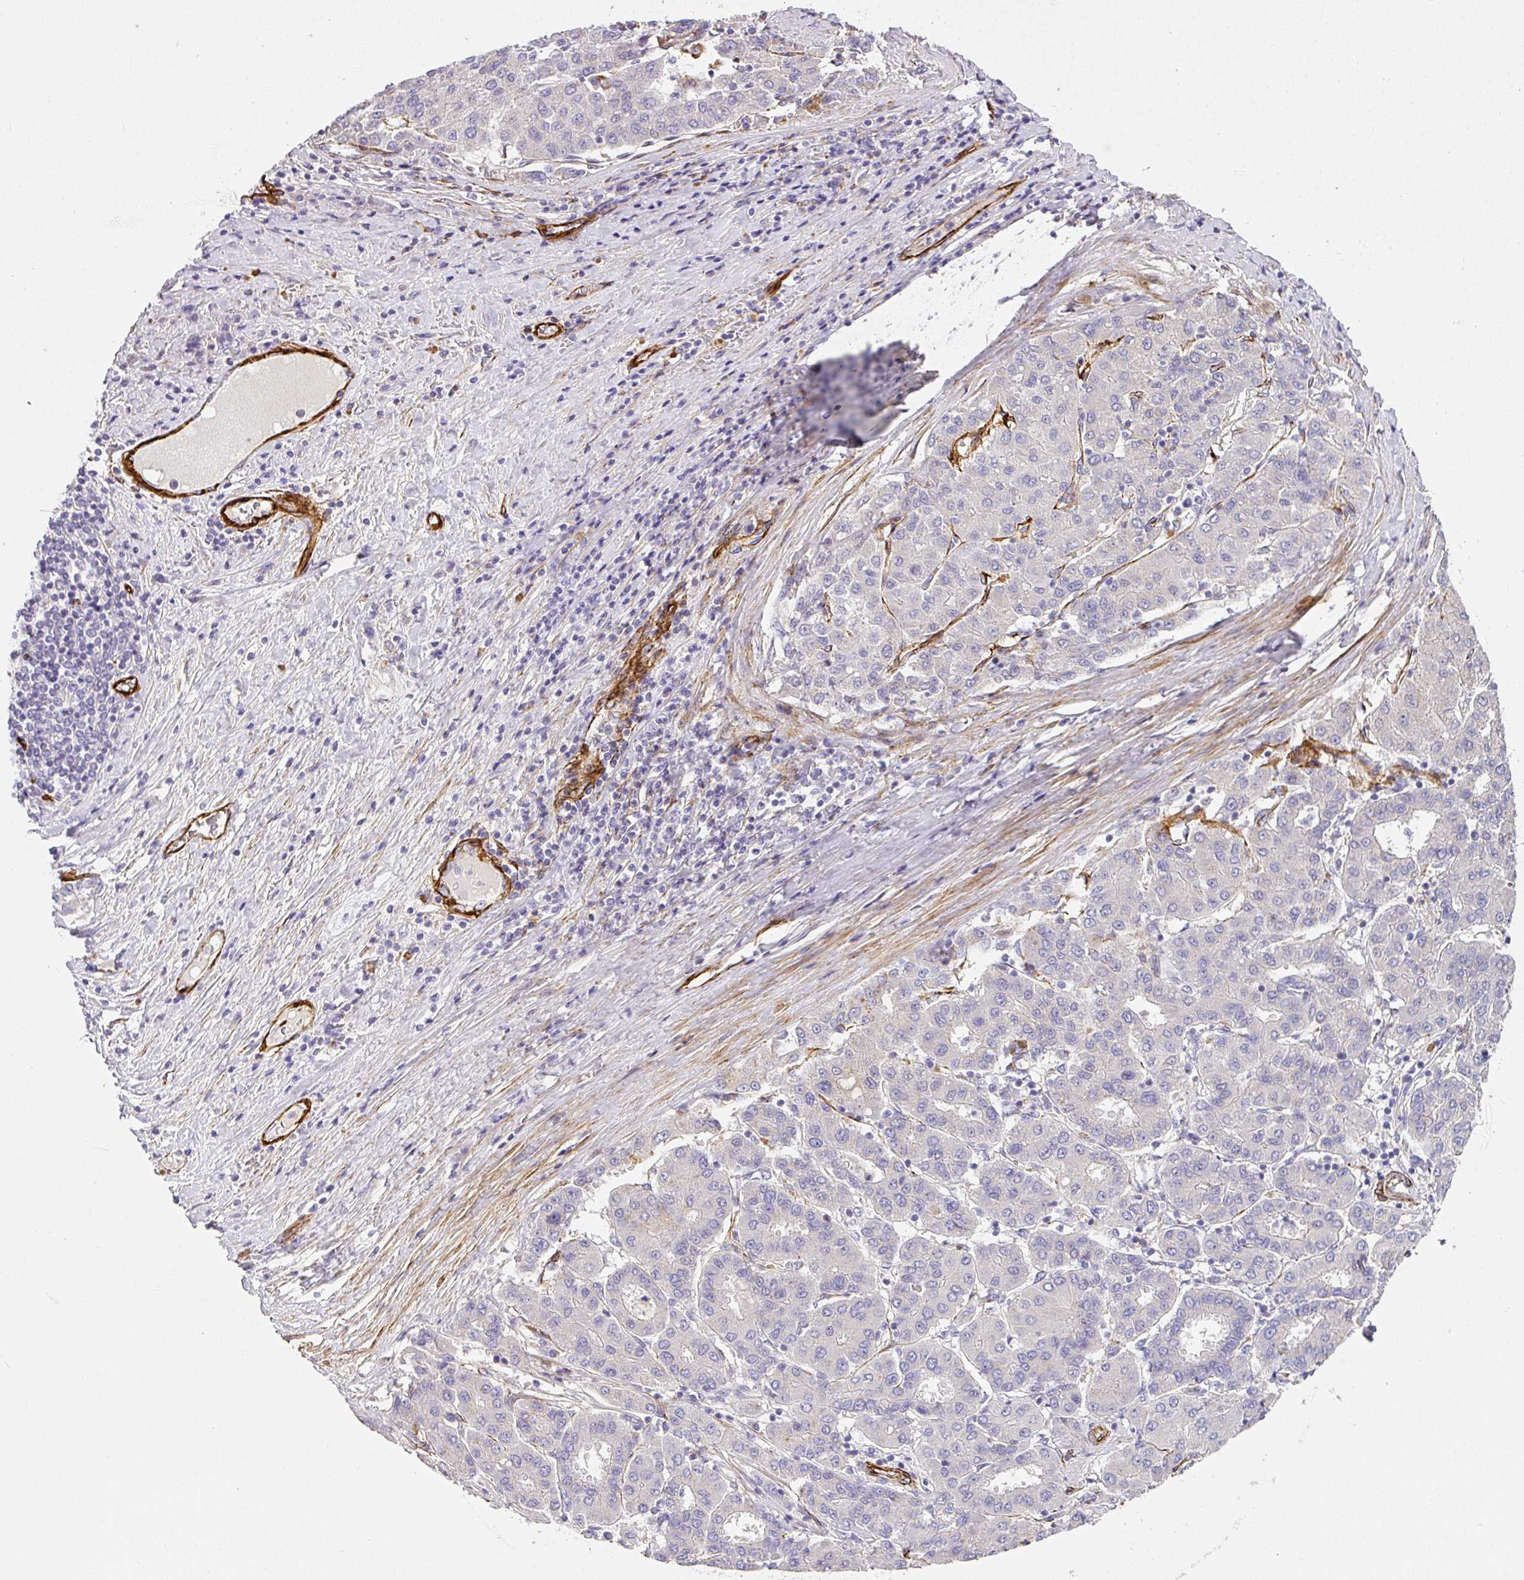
{"staining": {"intensity": "negative", "quantity": "none", "location": "none"}, "tissue": "liver cancer", "cell_type": "Tumor cells", "image_type": "cancer", "snomed": [{"axis": "morphology", "description": "Carcinoma, Hepatocellular, NOS"}, {"axis": "topography", "description": "Liver"}], "caption": "A photomicrograph of liver cancer (hepatocellular carcinoma) stained for a protein demonstrates no brown staining in tumor cells.", "gene": "SLC25A17", "patient": {"sex": "male", "age": 65}}